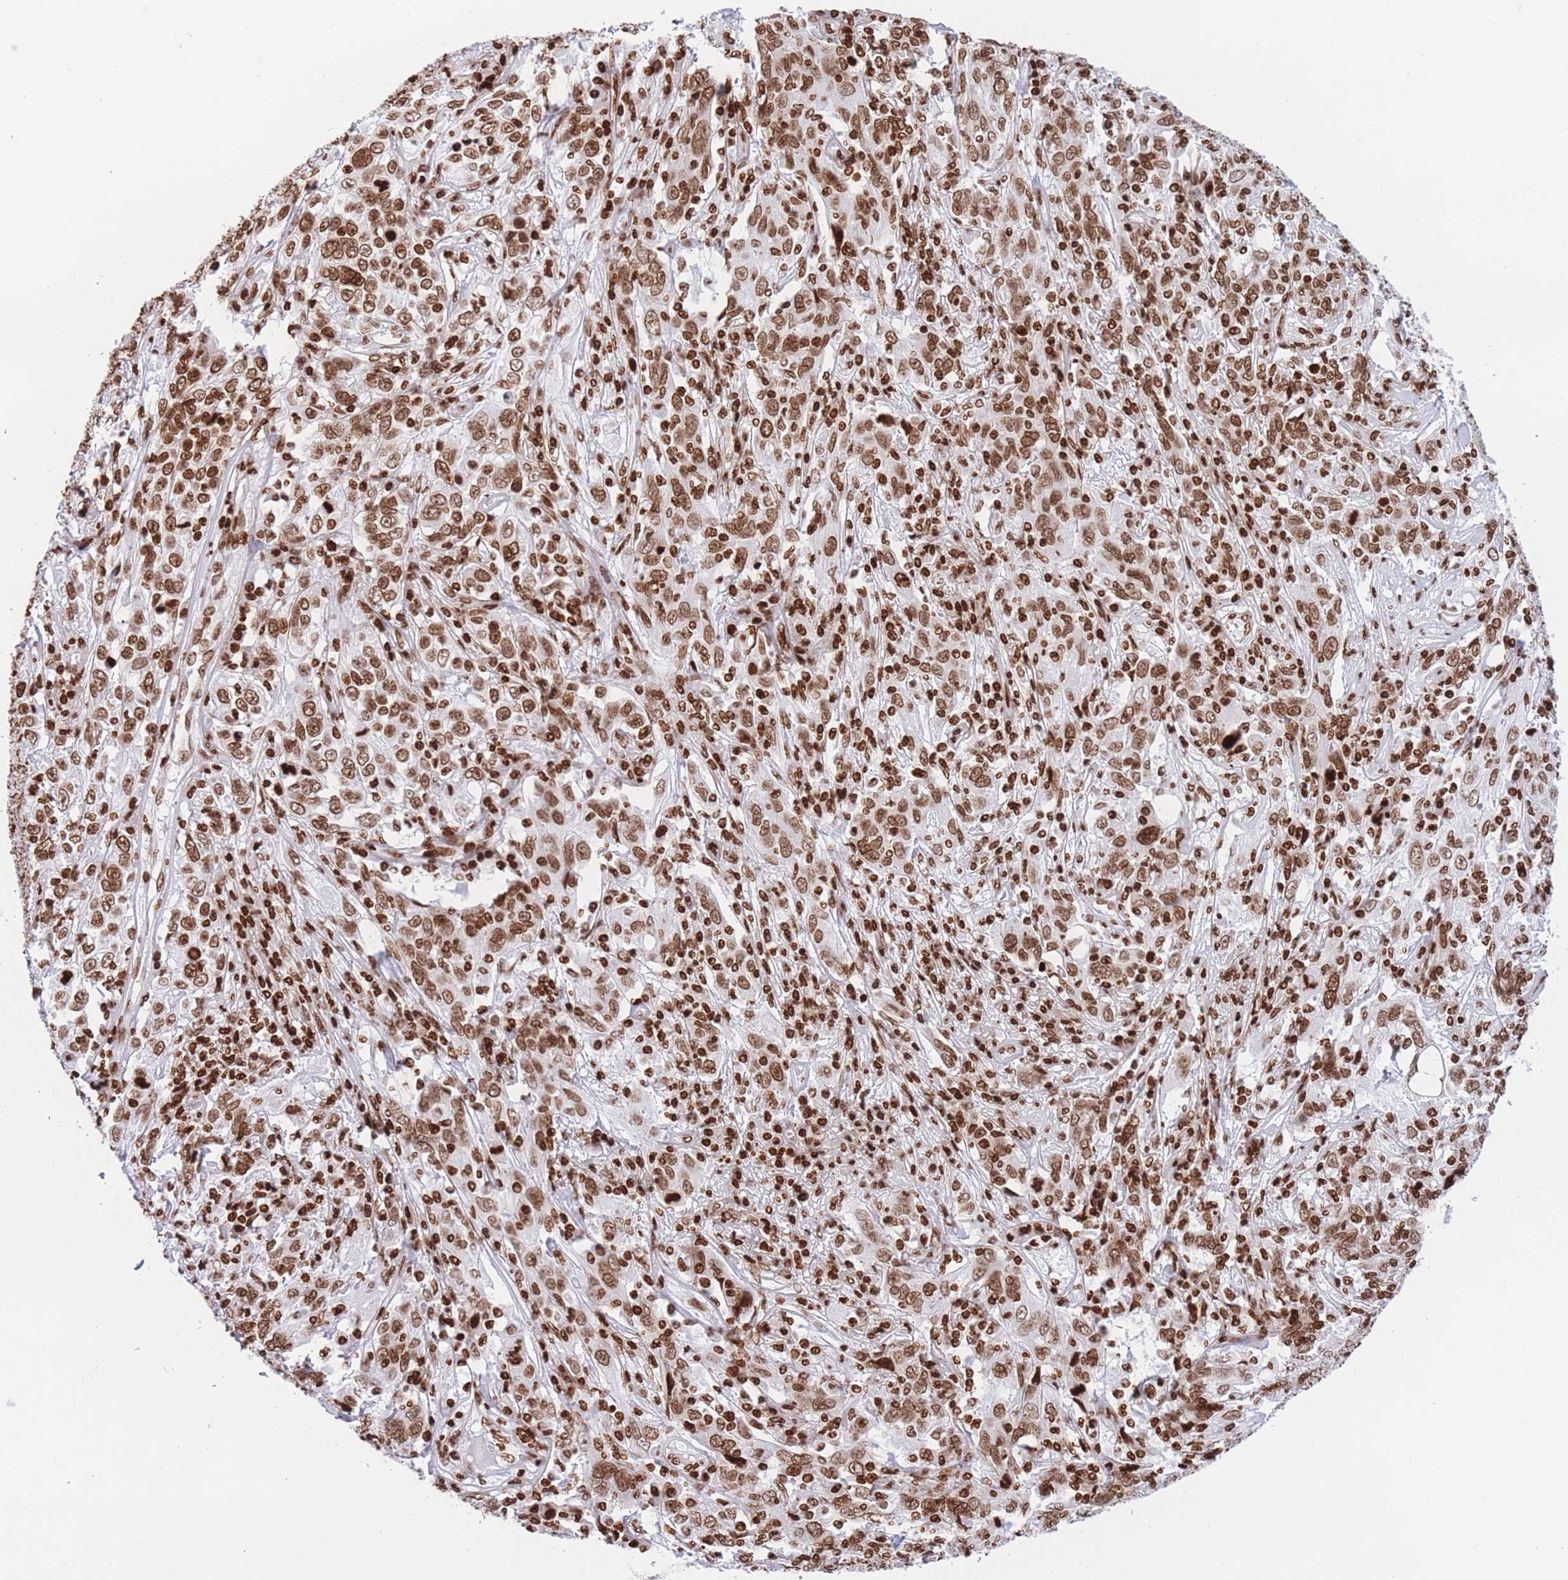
{"staining": {"intensity": "moderate", "quantity": ">75%", "location": "nuclear"}, "tissue": "cervical cancer", "cell_type": "Tumor cells", "image_type": "cancer", "snomed": [{"axis": "morphology", "description": "Squamous cell carcinoma, NOS"}, {"axis": "topography", "description": "Cervix"}], "caption": "Cervical squamous cell carcinoma stained for a protein reveals moderate nuclear positivity in tumor cells. (Brightfield microscopy of DAB IHC at high magnification).", "gene": "H2BC11", "patient": {"sex": "female", "age": 46}}